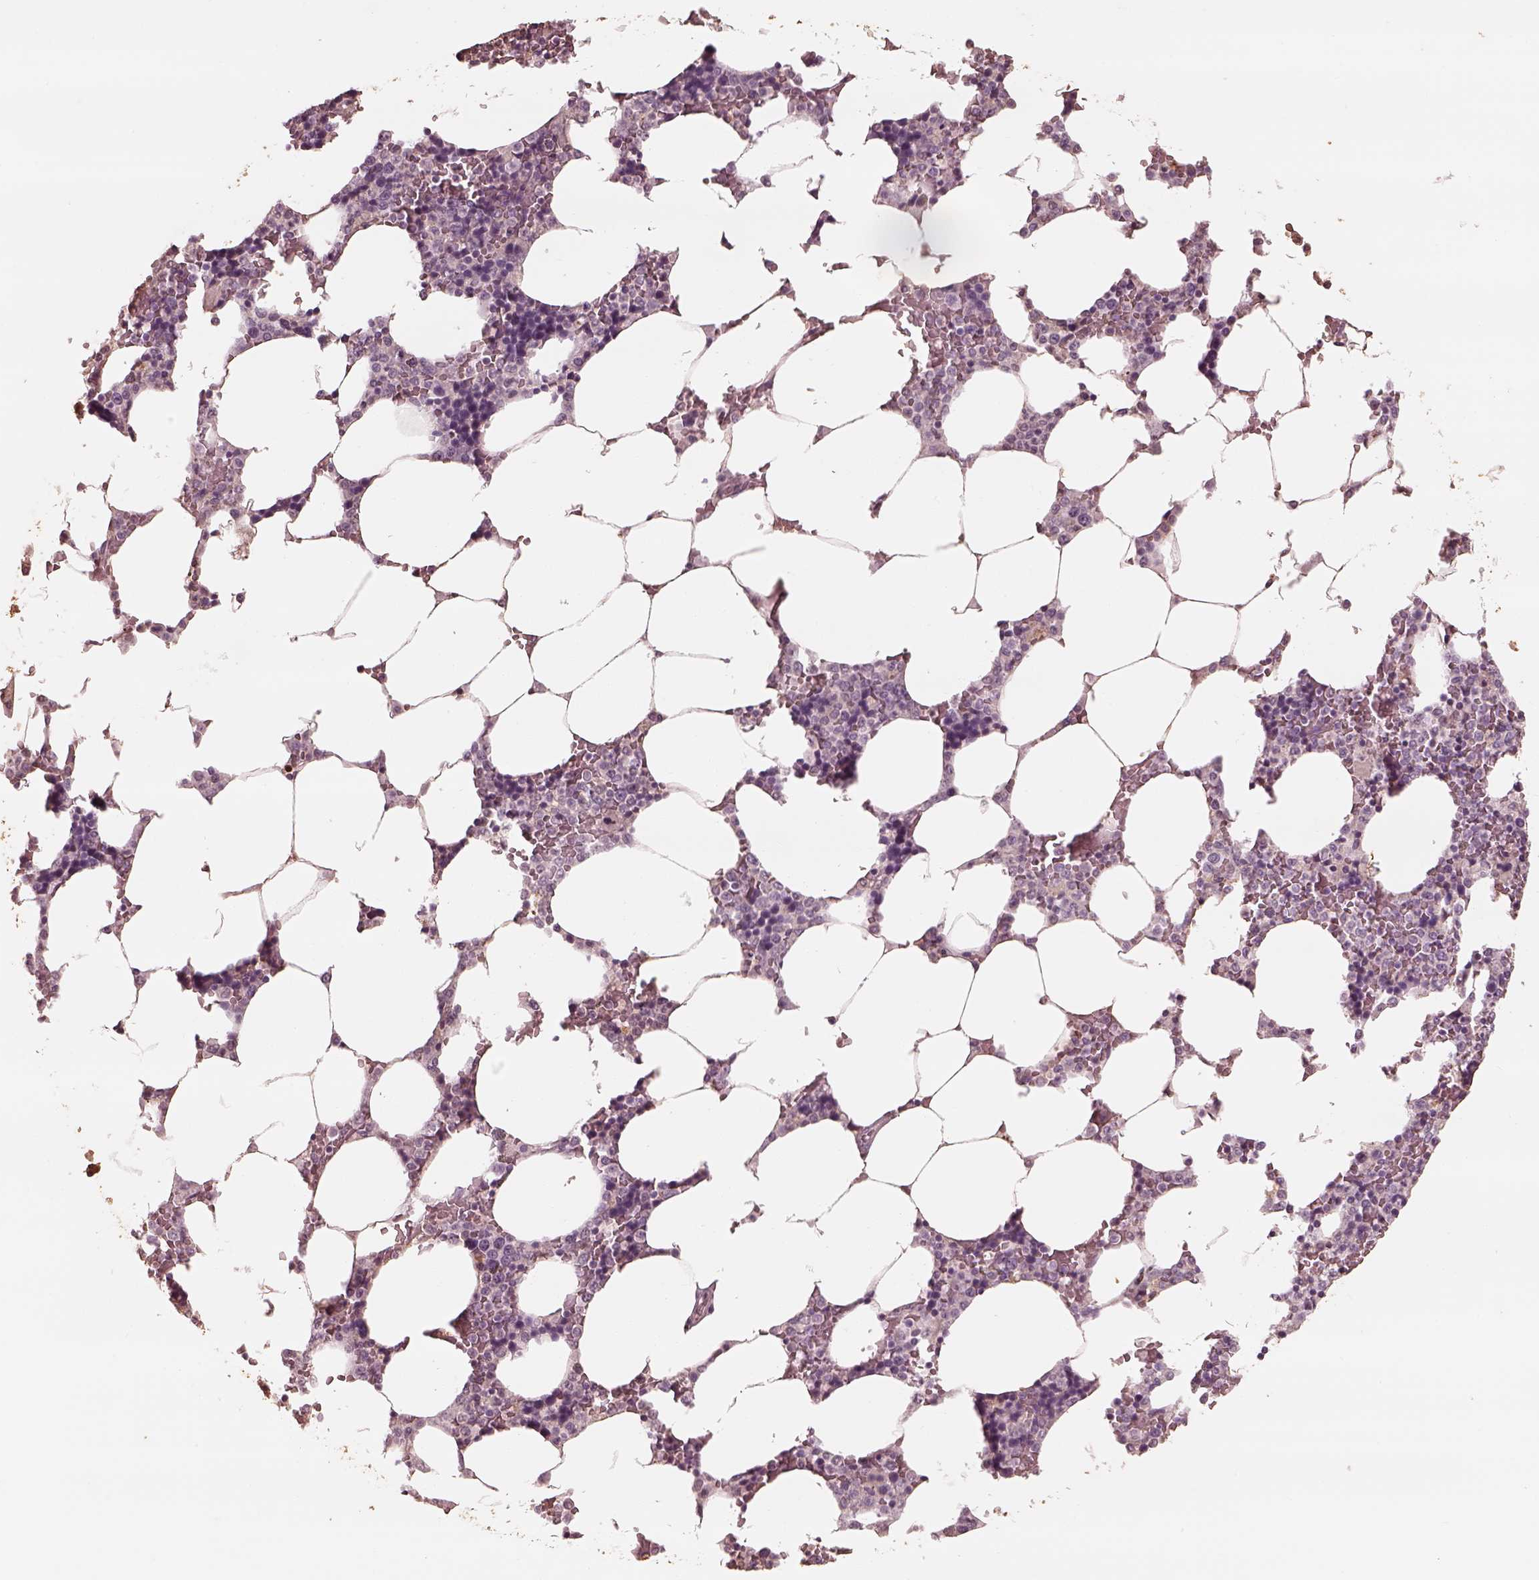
{"staining": {"intensity": "negative", "quantity": "none", "location": "none"}, "tissue": "bone marrow", "cell_type": "Hematopoietic cells", "image_type": "normal", "snomed": [{"axis": "morphology", "description": "Normal tissue, NOS"}, {"axis": "topography", "description": "Bone marrow"}], "caption": "Immunohistochemistry (IHC) of normal bone marrow exhibits no expression in hematopoietic cells. (DAB immunohistochemistry (IHC) visualized using brightfield microscopy, high magnification).", "gene": "ADRB3", "patient": {"sex": "male", "age": 63}}